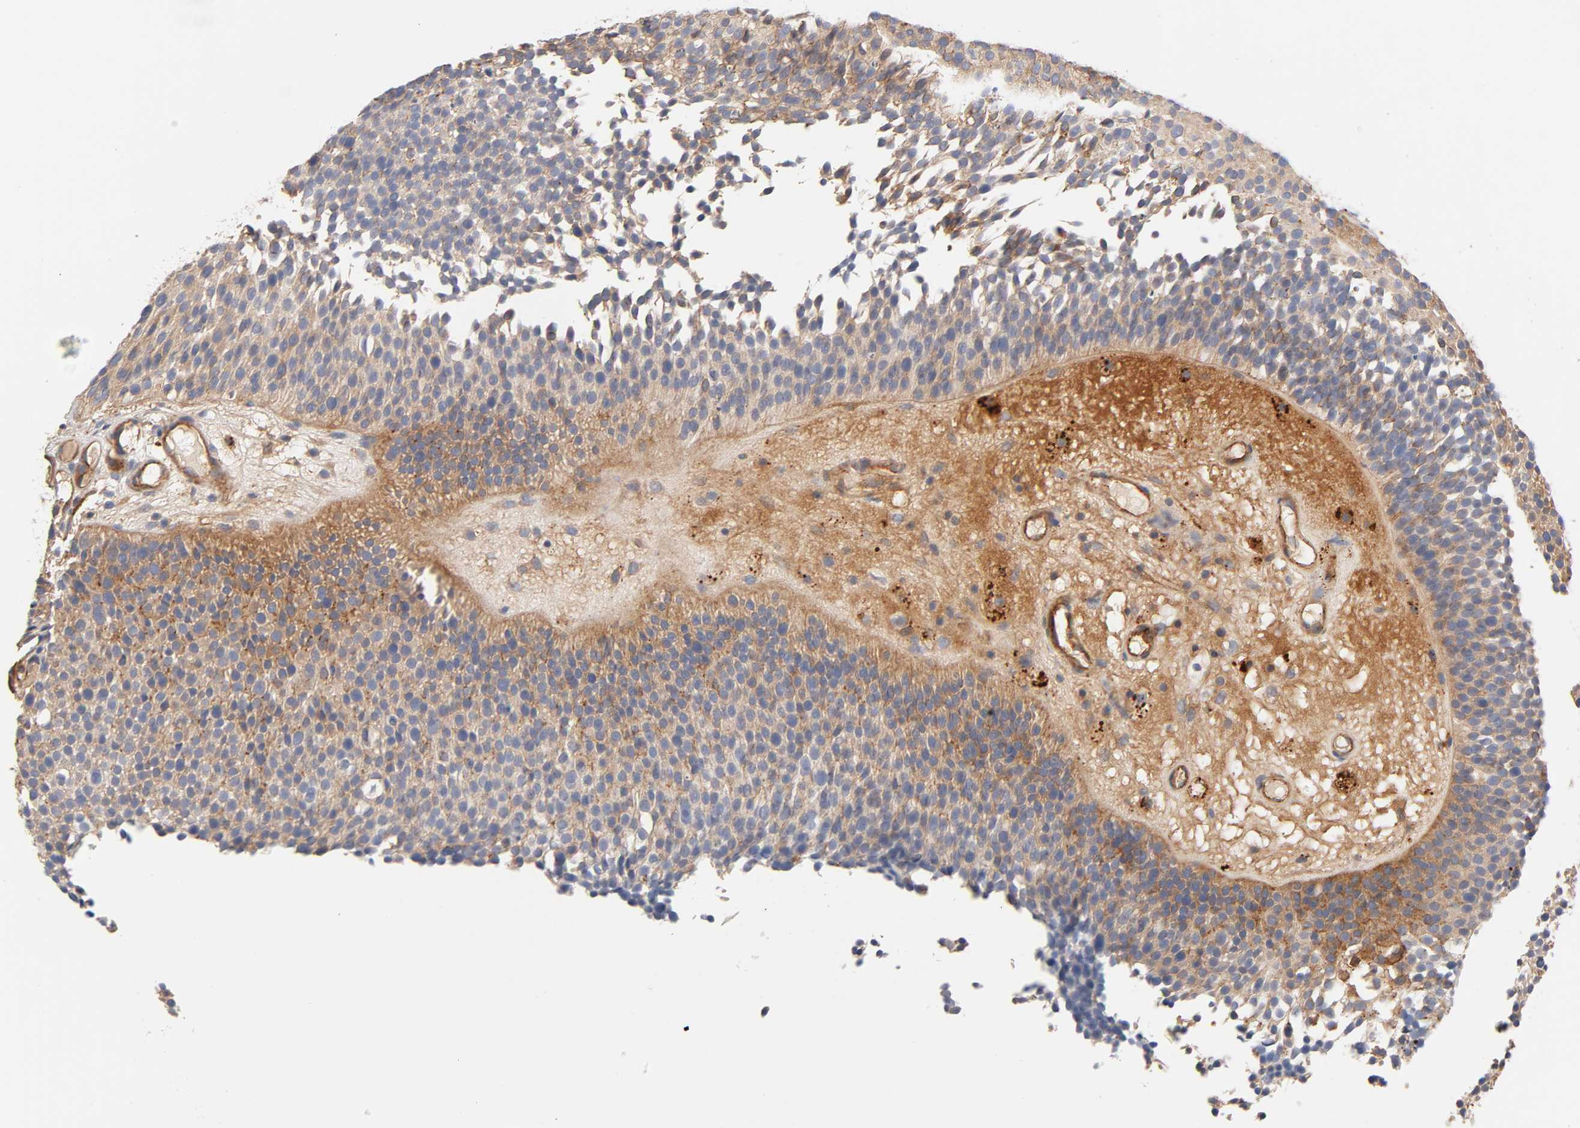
{"staining": {"intensity": "strong", "quantity": ">75%", "location": "cytoplasmic/membranous"}, "tissue": "urothelial cancer", "cell_type": "Tumor cells", "image_type": "cancer", "snomed": [{"axis": "morphology", "description": "Urothelial carcinoma, Low grade"}, {"axis": "topography", "description": "Urinary bladder"}], "caption": "Immunohistochemistry micrograph of human urothelial cancer stained for a protein (brown), which demonstrates high levels of strong cytoplasmic/membranous expression in approximately >75% of tumor cells.", "gene": "STRN3", "patient": {"sex": "male", "age": 85}}